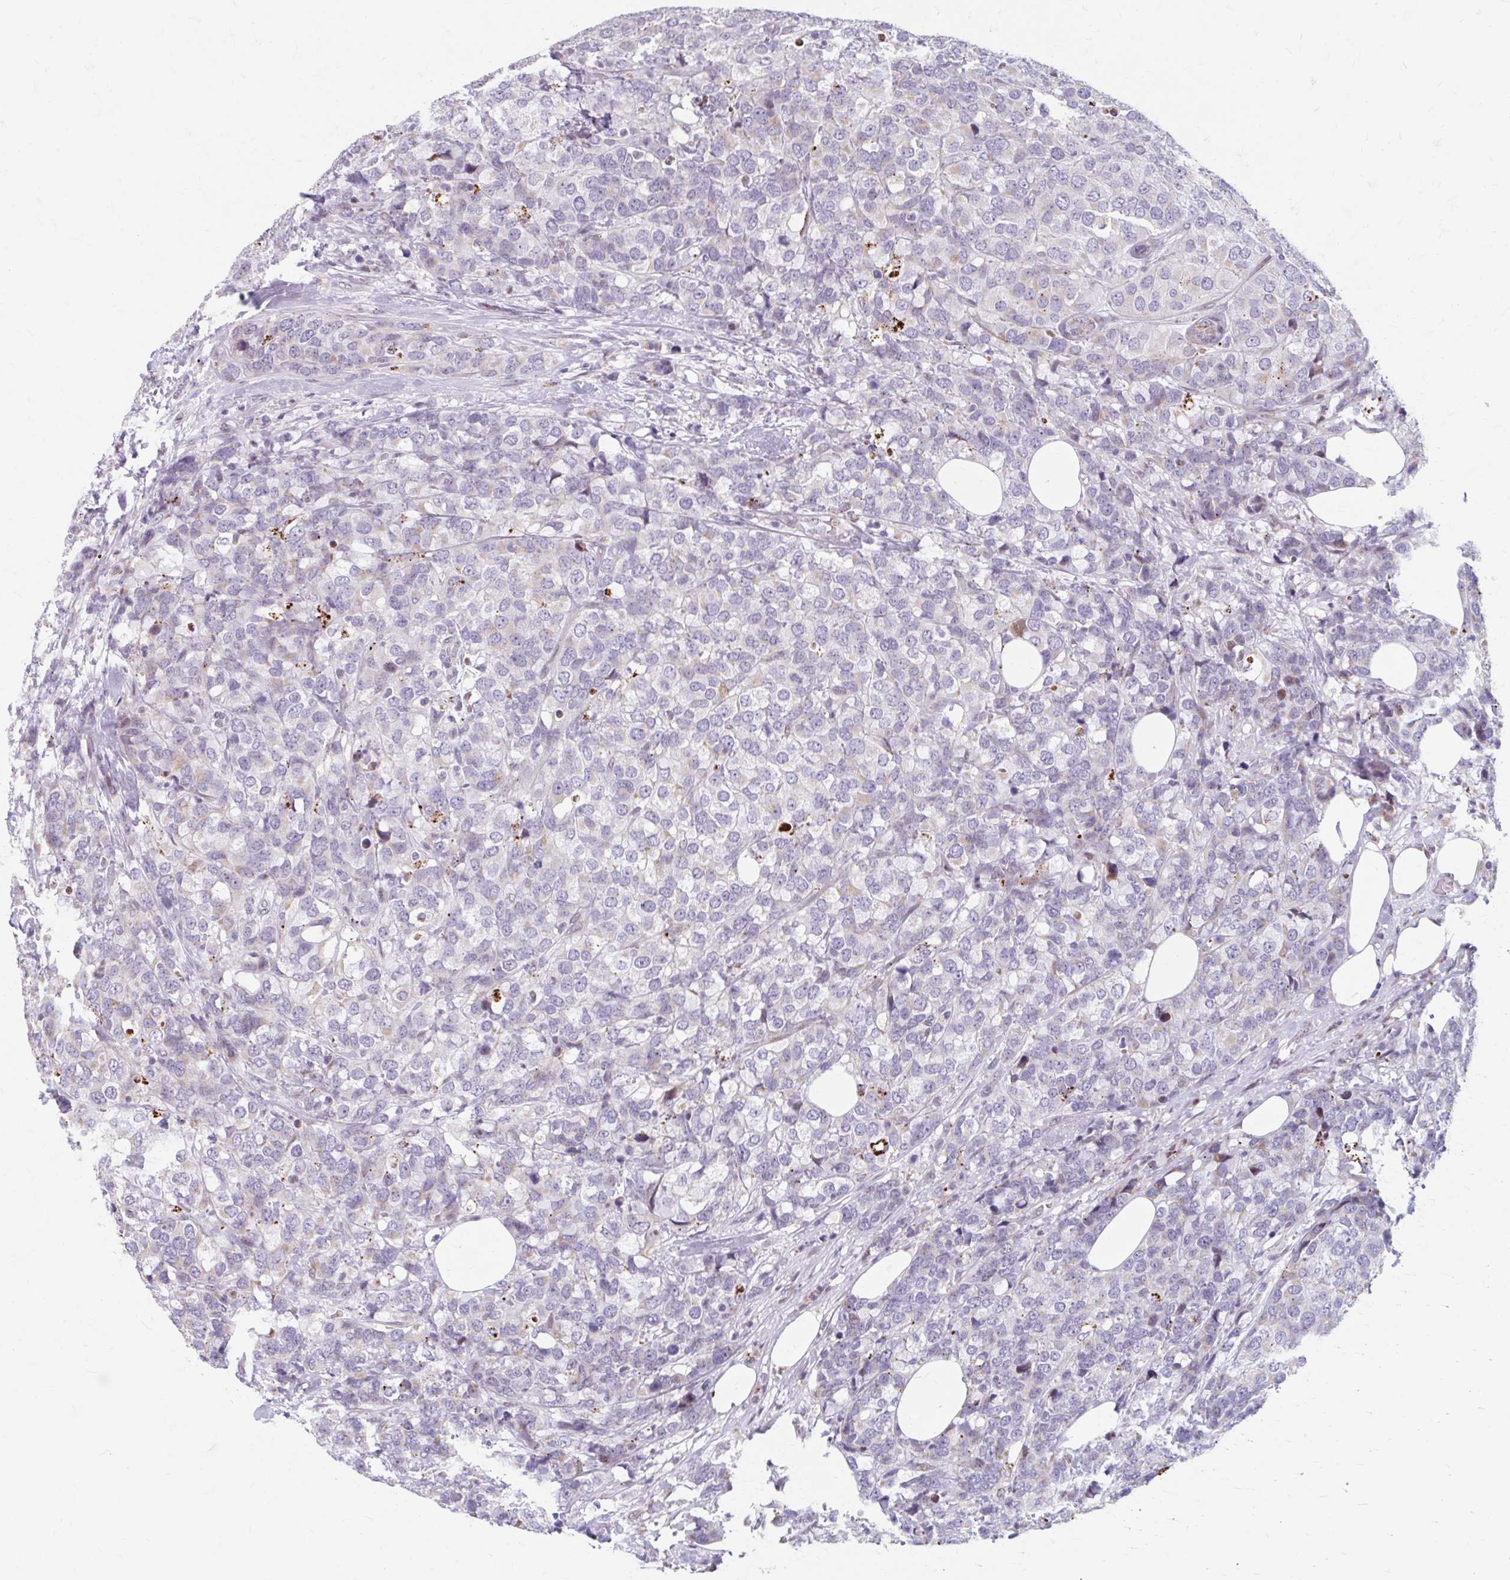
{"staining": {"intensity": "weak", "quantity": "<25%", "location": "cytoplasmic/membranous"}, "tissue": "breast cancer", "cell_type": "Tumor cells", "image_type": "cancer", "snomed": [{"axis": "morphology", "description": "Lobular carcinoma"}, {"axis": "topography", "description": "Breast"}], "caption": "DAB (3,3'-diaminobenzidine) immunohistochemical staining of human lobular carcinoma (breast) demonstrates no significant positivity in tumor cells.", "gene": "BEAN1", "patient": {"sex": "female", "age": 59}}